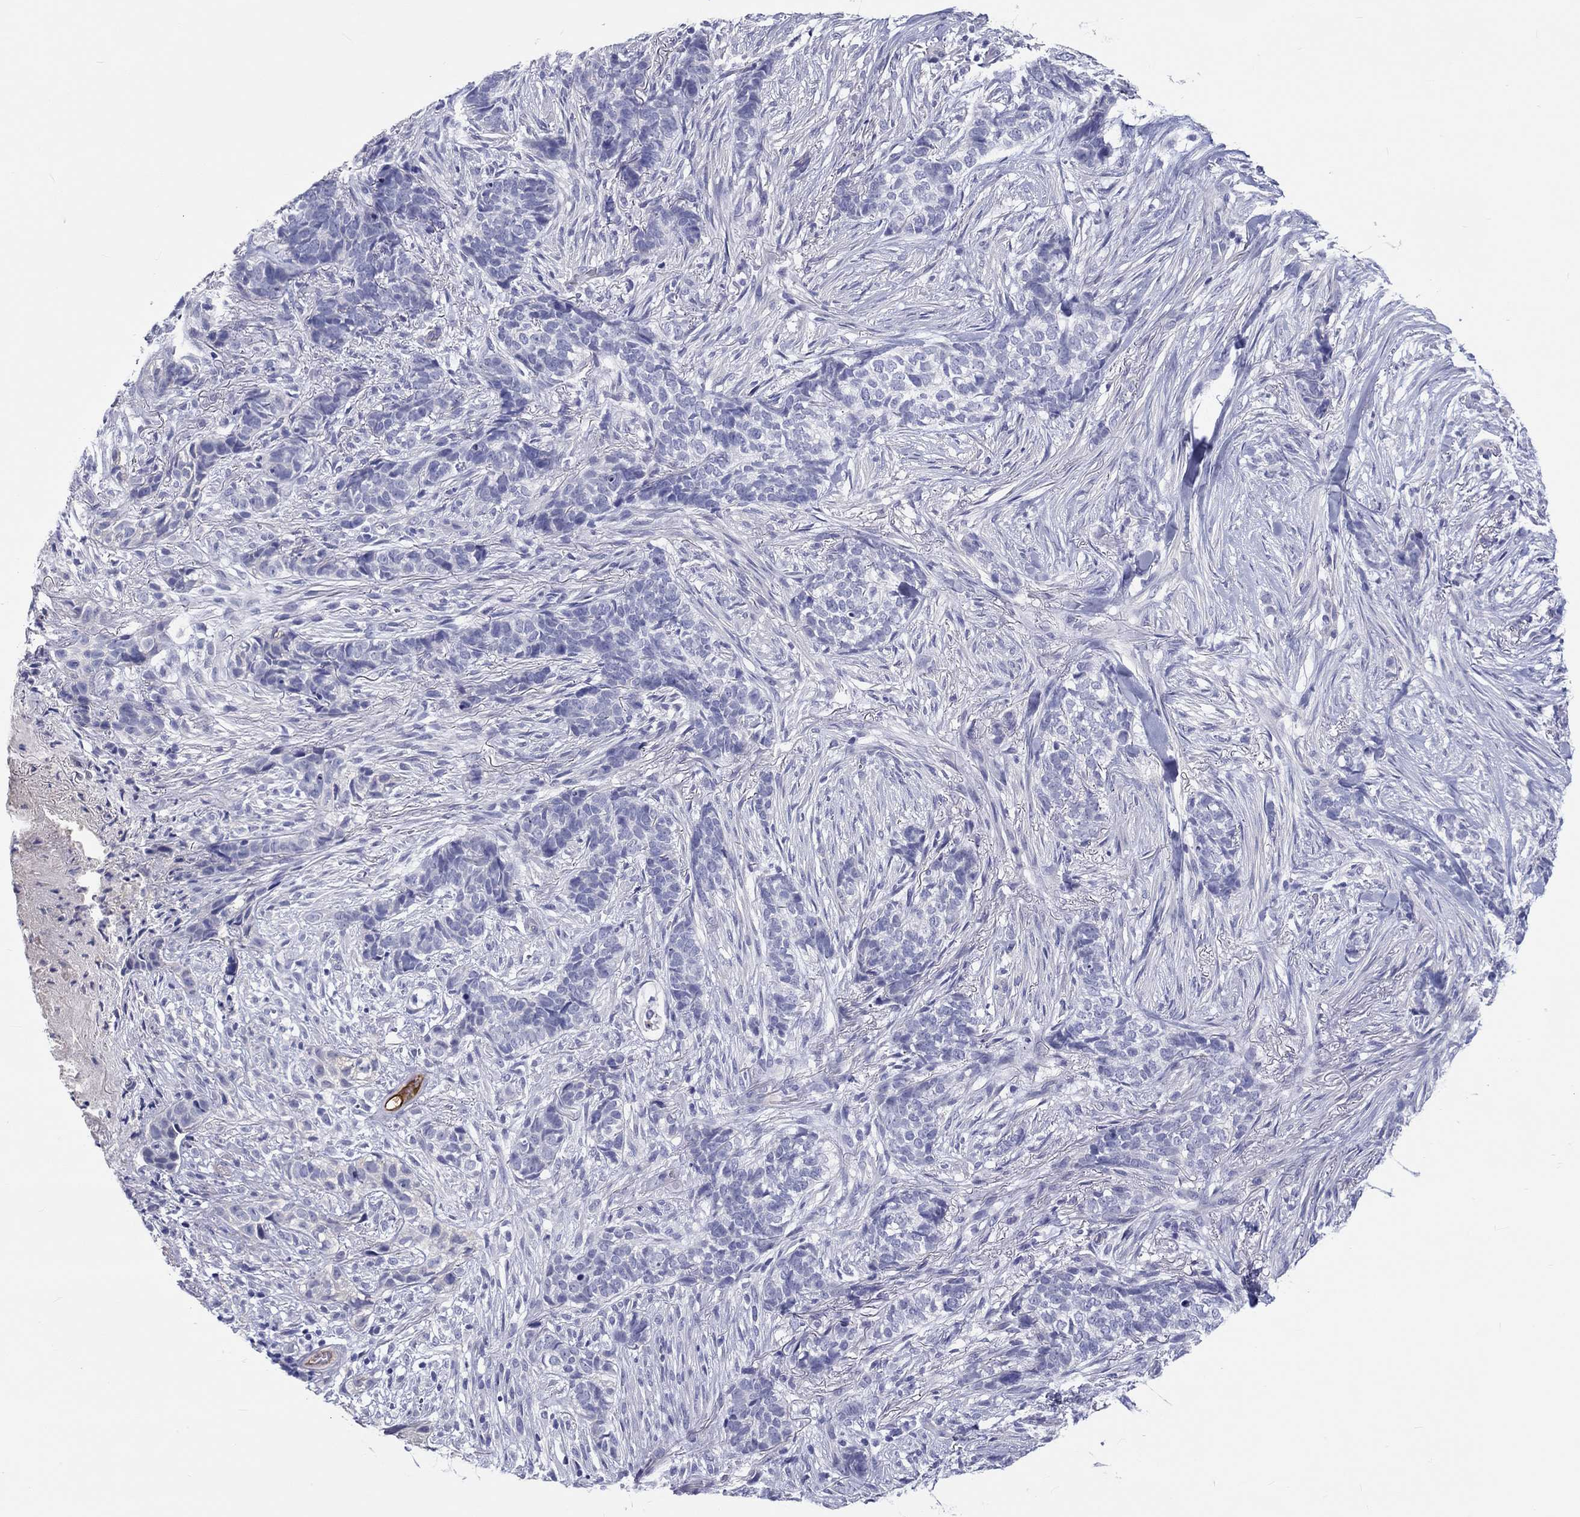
{"staining": {"intensity": "negative", "quantity": "none", "location": "none"}, "tissue": "skin cancer", "cell_type": "Tumor cells", "image_type": "cancer", "snomed": [{"axis": "morphology", "description": "Basal cell carcinoma"}, {"axis": "topography", "description": "Skin"}], "caption": "DAB (3,3'-diaminobenzidine) immunohistochemical staining of skin cancer displays no significant positivity in tumor cells.", "gene": "CDY2B", "patient": {"sex": "female", "age": 69}}